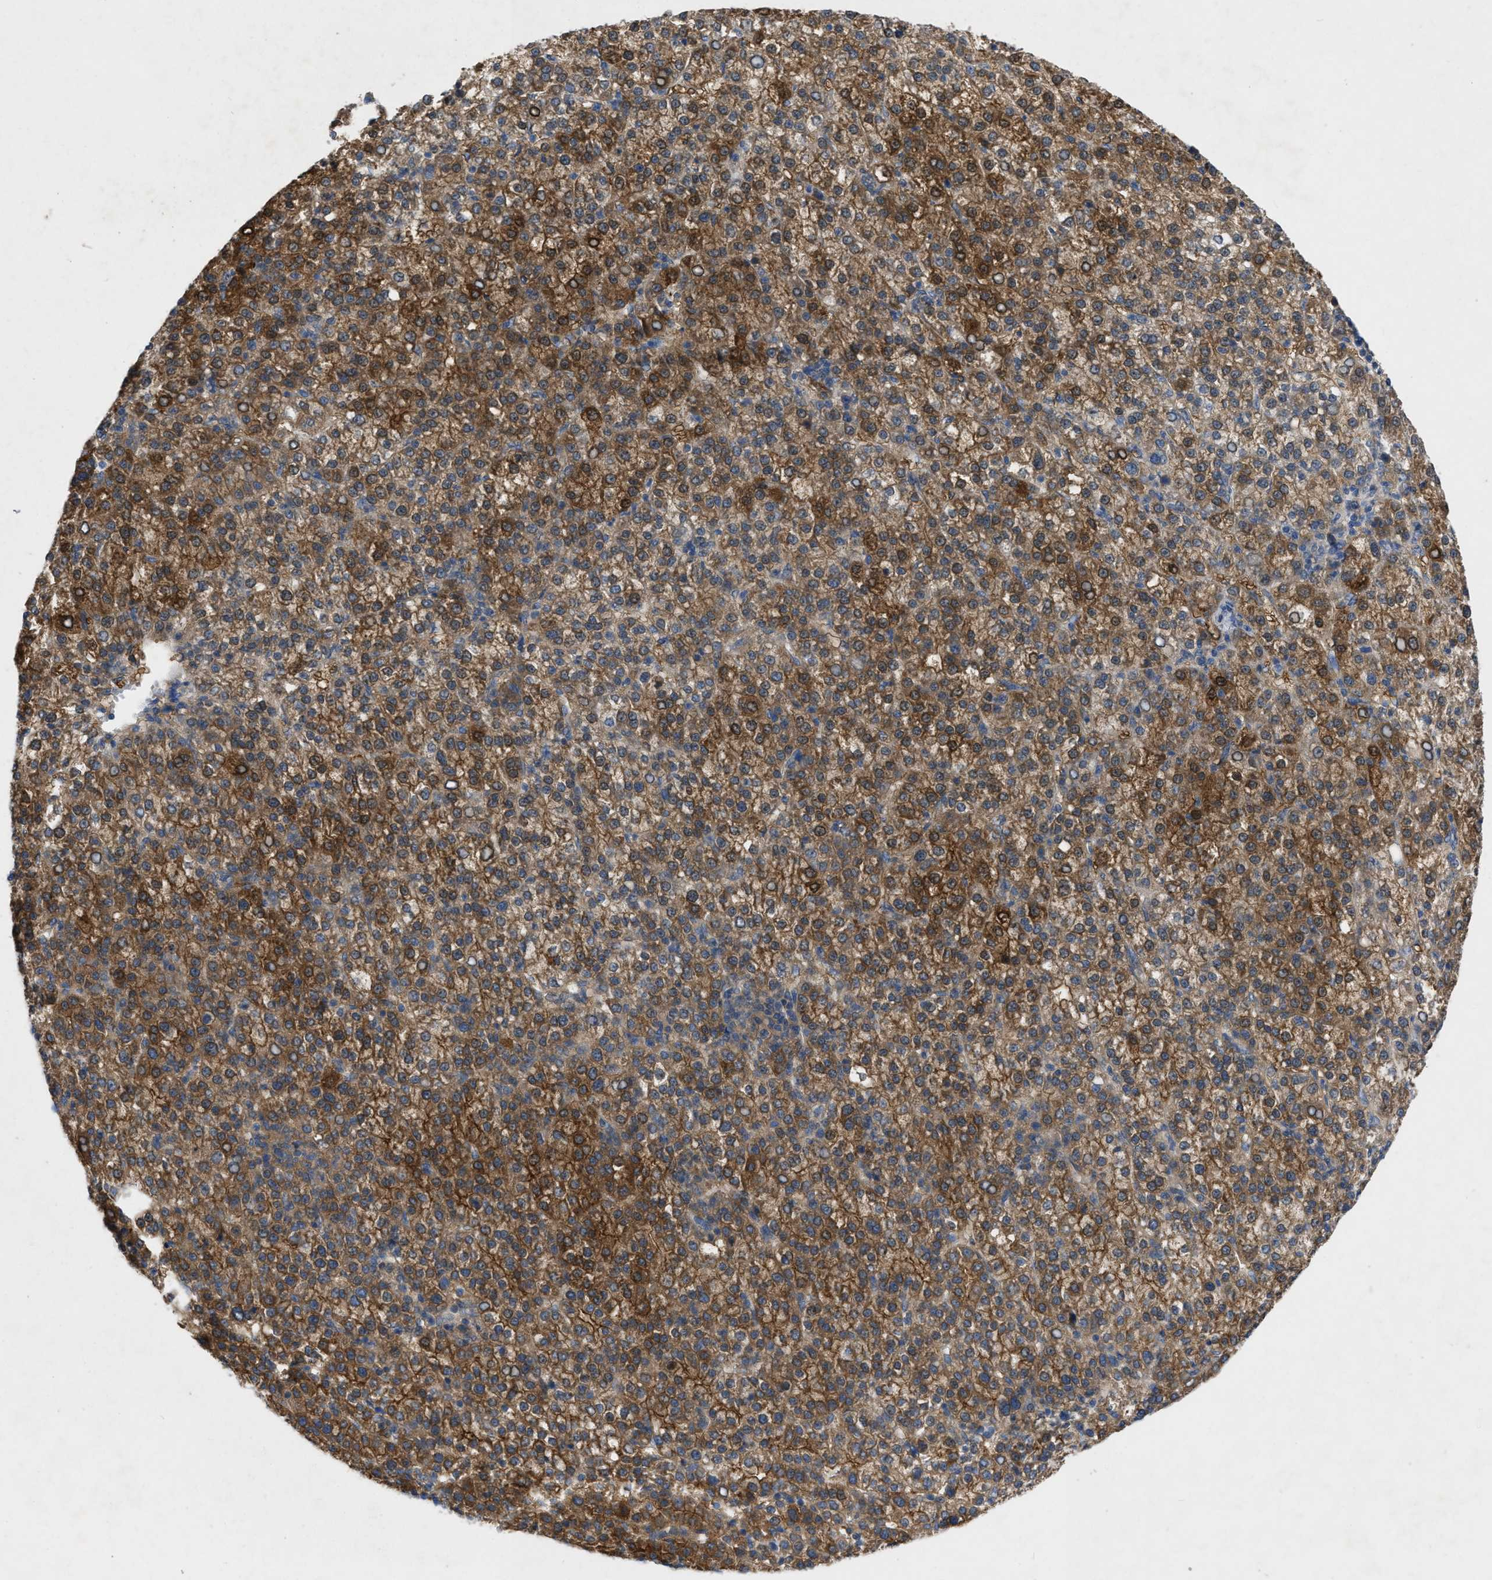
{"staining": {"intensity": "strong", "quantity": ">75%", "location": "cytoplasmic/membranous"}, "tissue": "liver cancer", "cell_type": "Tumor cells", "image_type": "cancer", "snomed": [{"axis": "morphology", "description": "Carcinoma, Hepatocellular, NOS"}, {"axis": "topography", "description": "Liver"}], "caption": "Immunohistochemistry (IHC) staining of liver cancer, which shows high levels of strong cytoplasmic/membranous staining in approximately >75% of tumor cells indicating strong cytoplasmic/membranous protein positivity. The staining was performed using DAB (brown) for protein detection and nuclei were counterstained in hematoxylin (blue).", "gene": "TMEM131", "patient": {"sex": "female", "age": 58}}